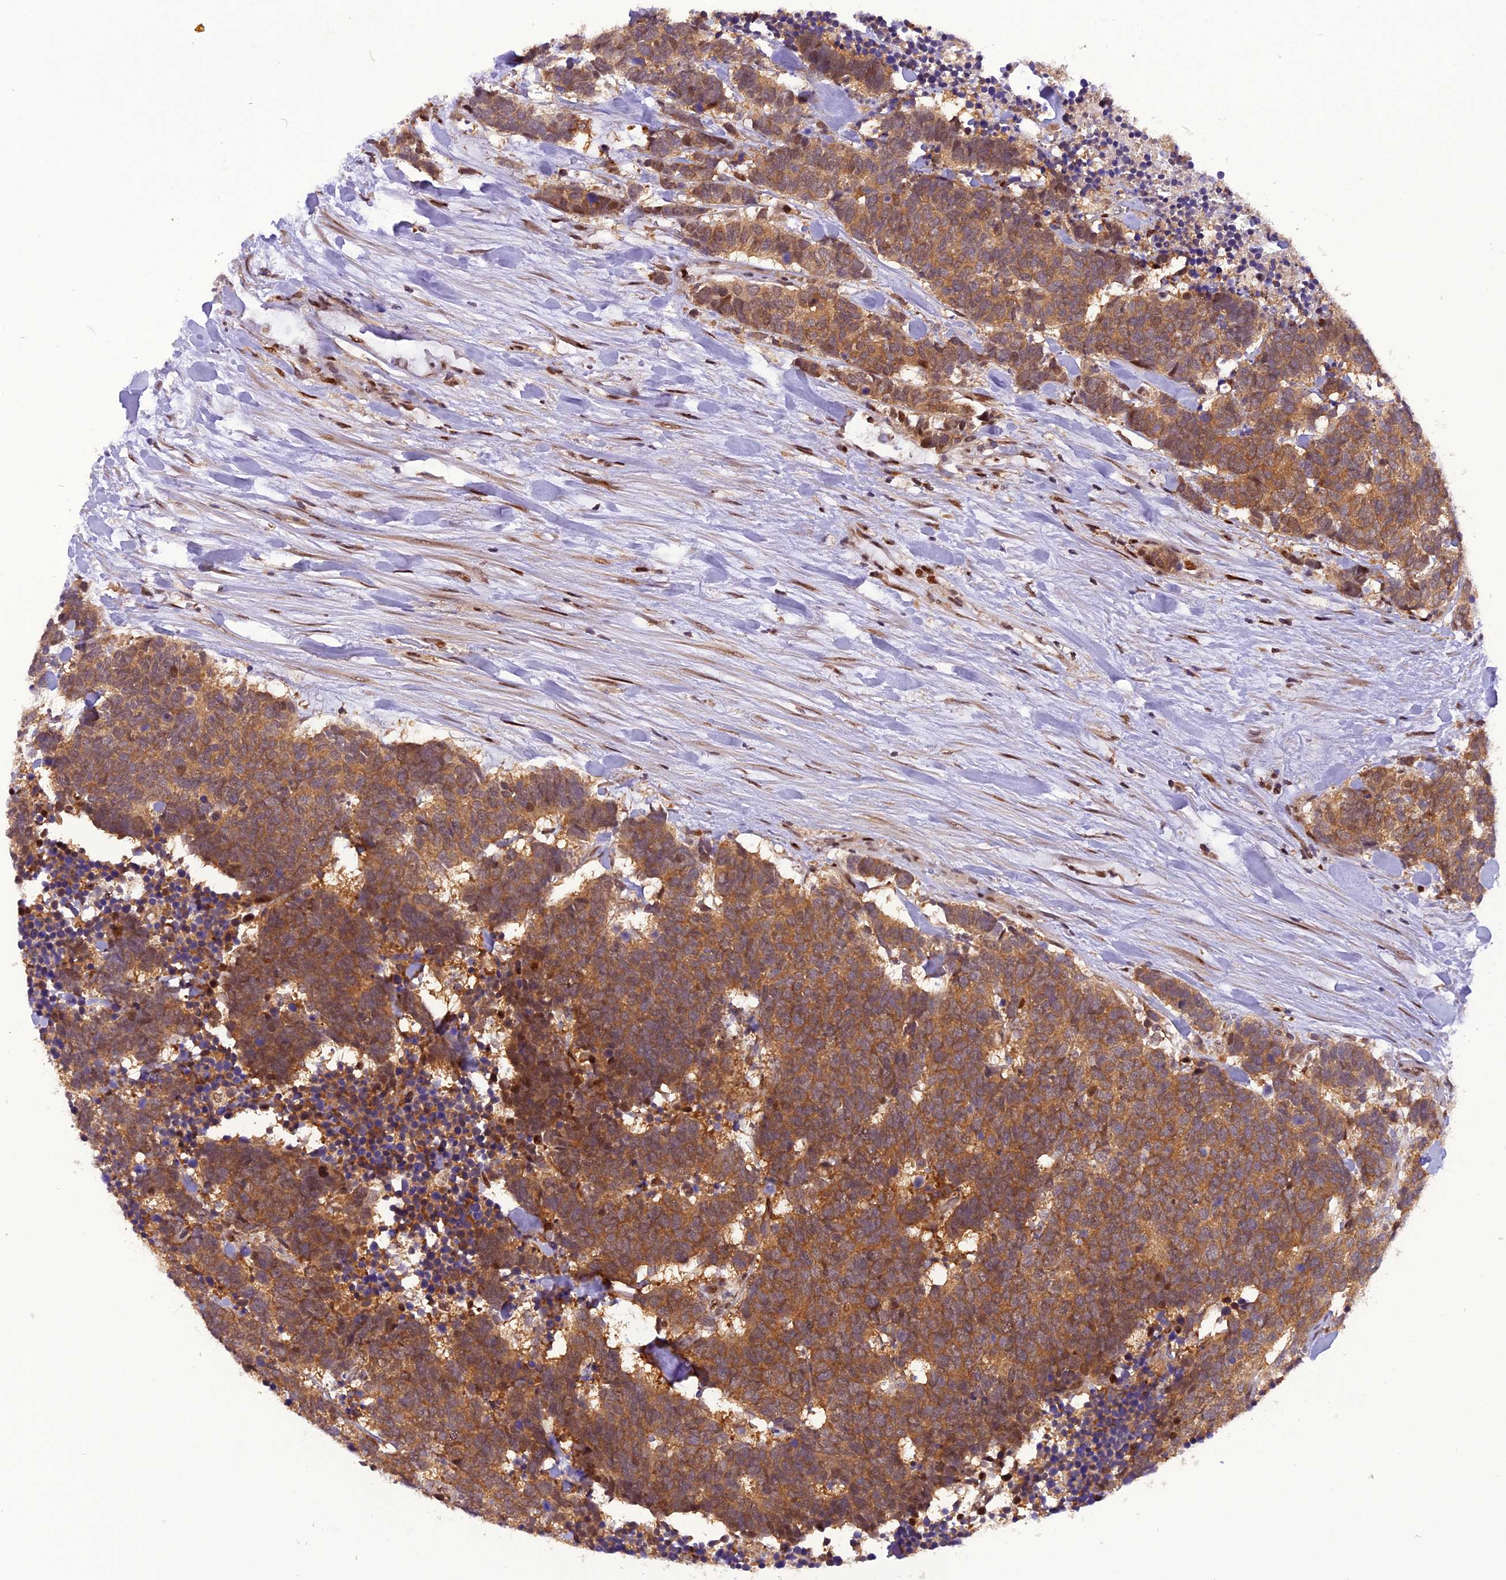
{"staining": {"intensity": "moderate", "quantity": ">75%", "location": "cytoplasmic/membranous"}, "tissue": "carcinoid", "cell_type": "Tumor cells", "image_type": "cancer", "snomed": [{"axis": "morphology", "description": "Carcinoma, NOS"}, {"axis": "morphology", "description": "Carcinoid, malignant, NOS"}, {"axis": "topography", "description": "Urinary bladder"}], "caption": "Human carcinoma stained with a brown dye displays moderate cytoplasmic/membranous positive staining in approximately >75% of tumor cells.", "gene": "RABGGTA", "patient": {"sex": "male", "age": 57}}